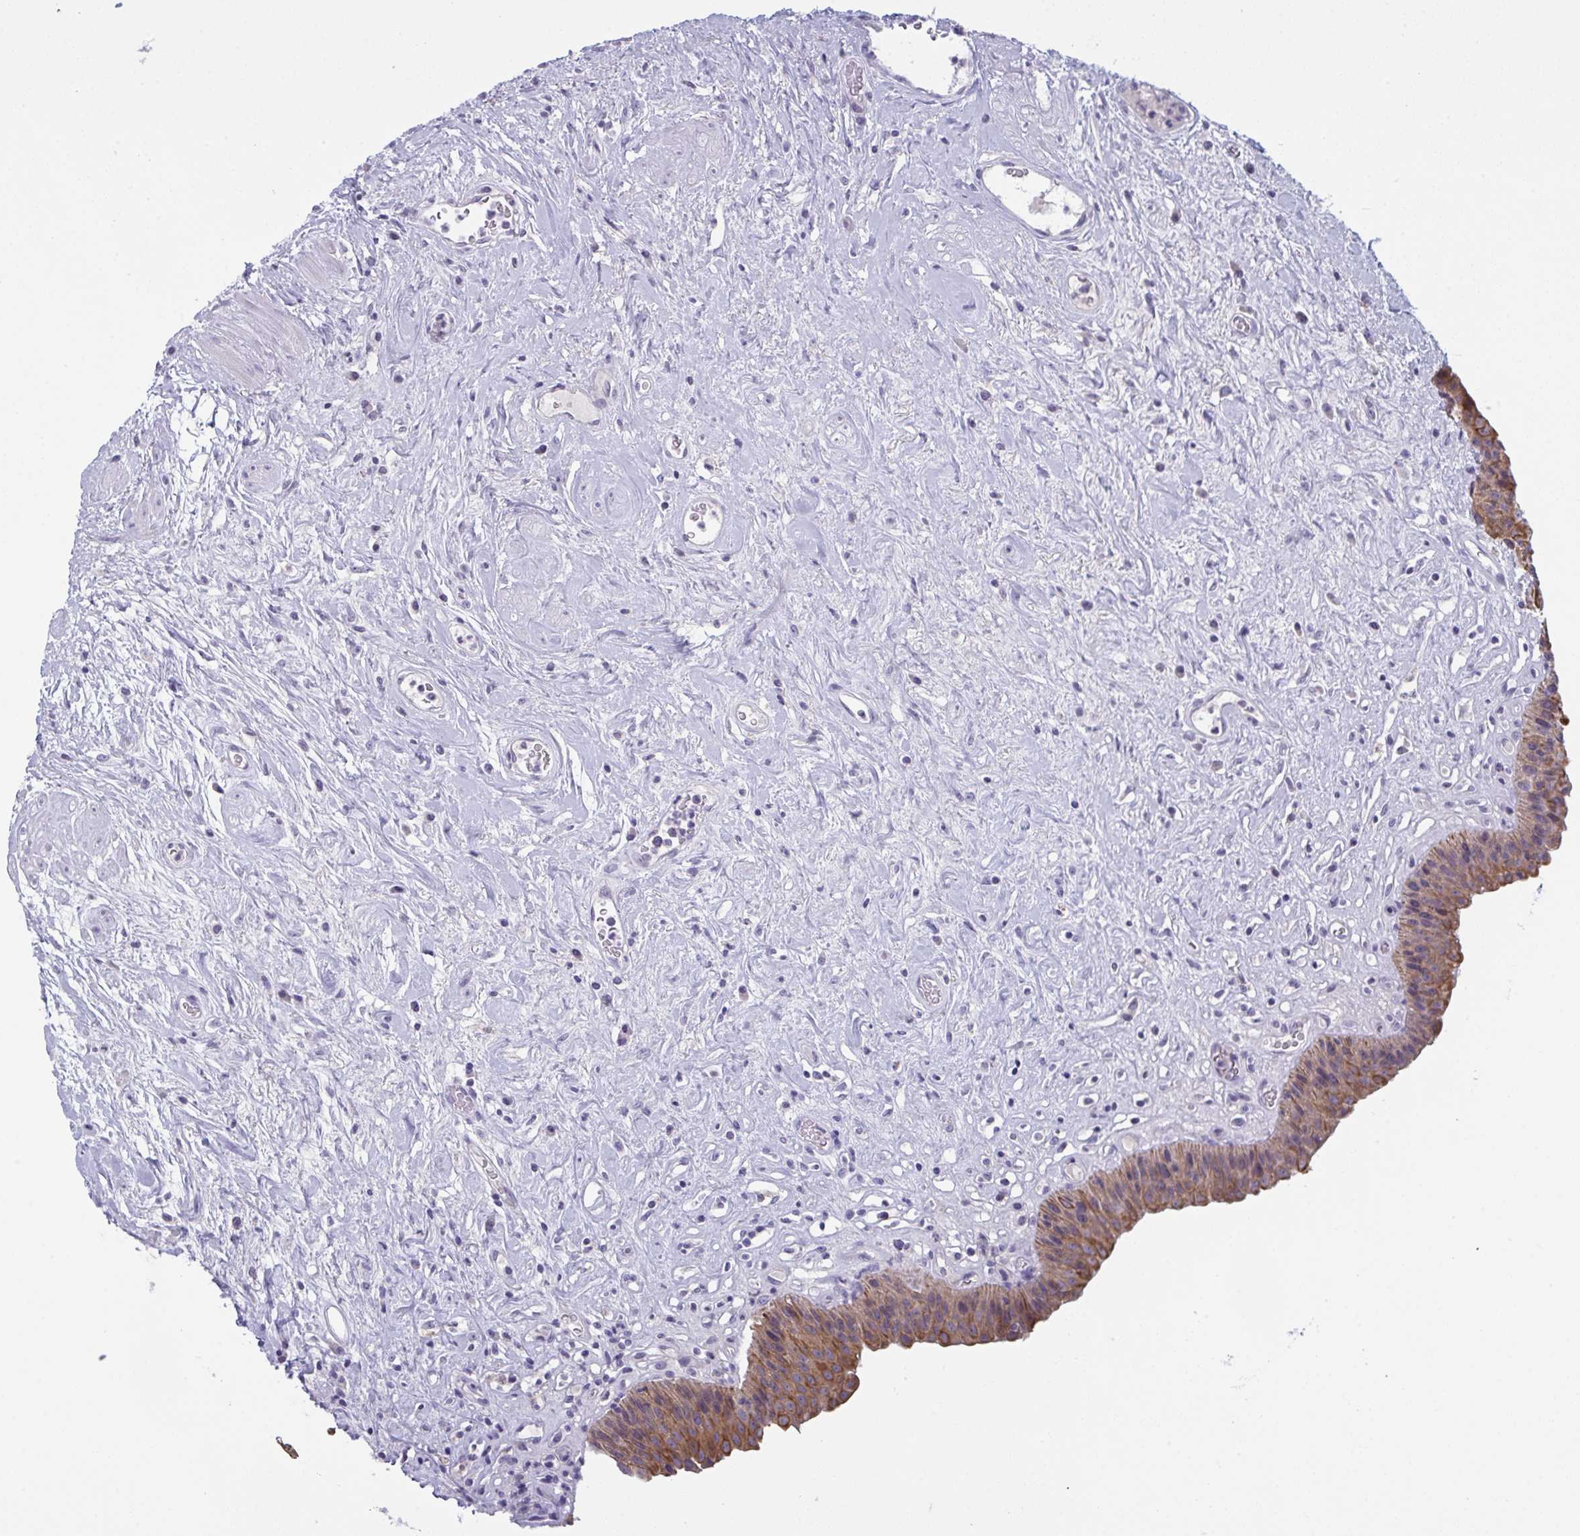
{"staining": {"intensity": "moderate", "quantity": "25%-75%", "location": "cytoplasmic/membranous"}, "tissue": "urinary bladder", "cell_type": "Urothelial cells", "image_type": "normal", "snomed": [{"axis": "morphology", "description": "Normal tissue, NOS"}, {"axis": "topography", "description": "Urinary bladder"}], "caption": "High-power microscopy captured an IHC micrograph of unremarkable urinary bladder, revealing moderate cytoplasmic/membranous expression in approximately 25%-75% of urothelial cells.", "gene": "TENT5D", "patient": {"sex": "female", "age": 56}}